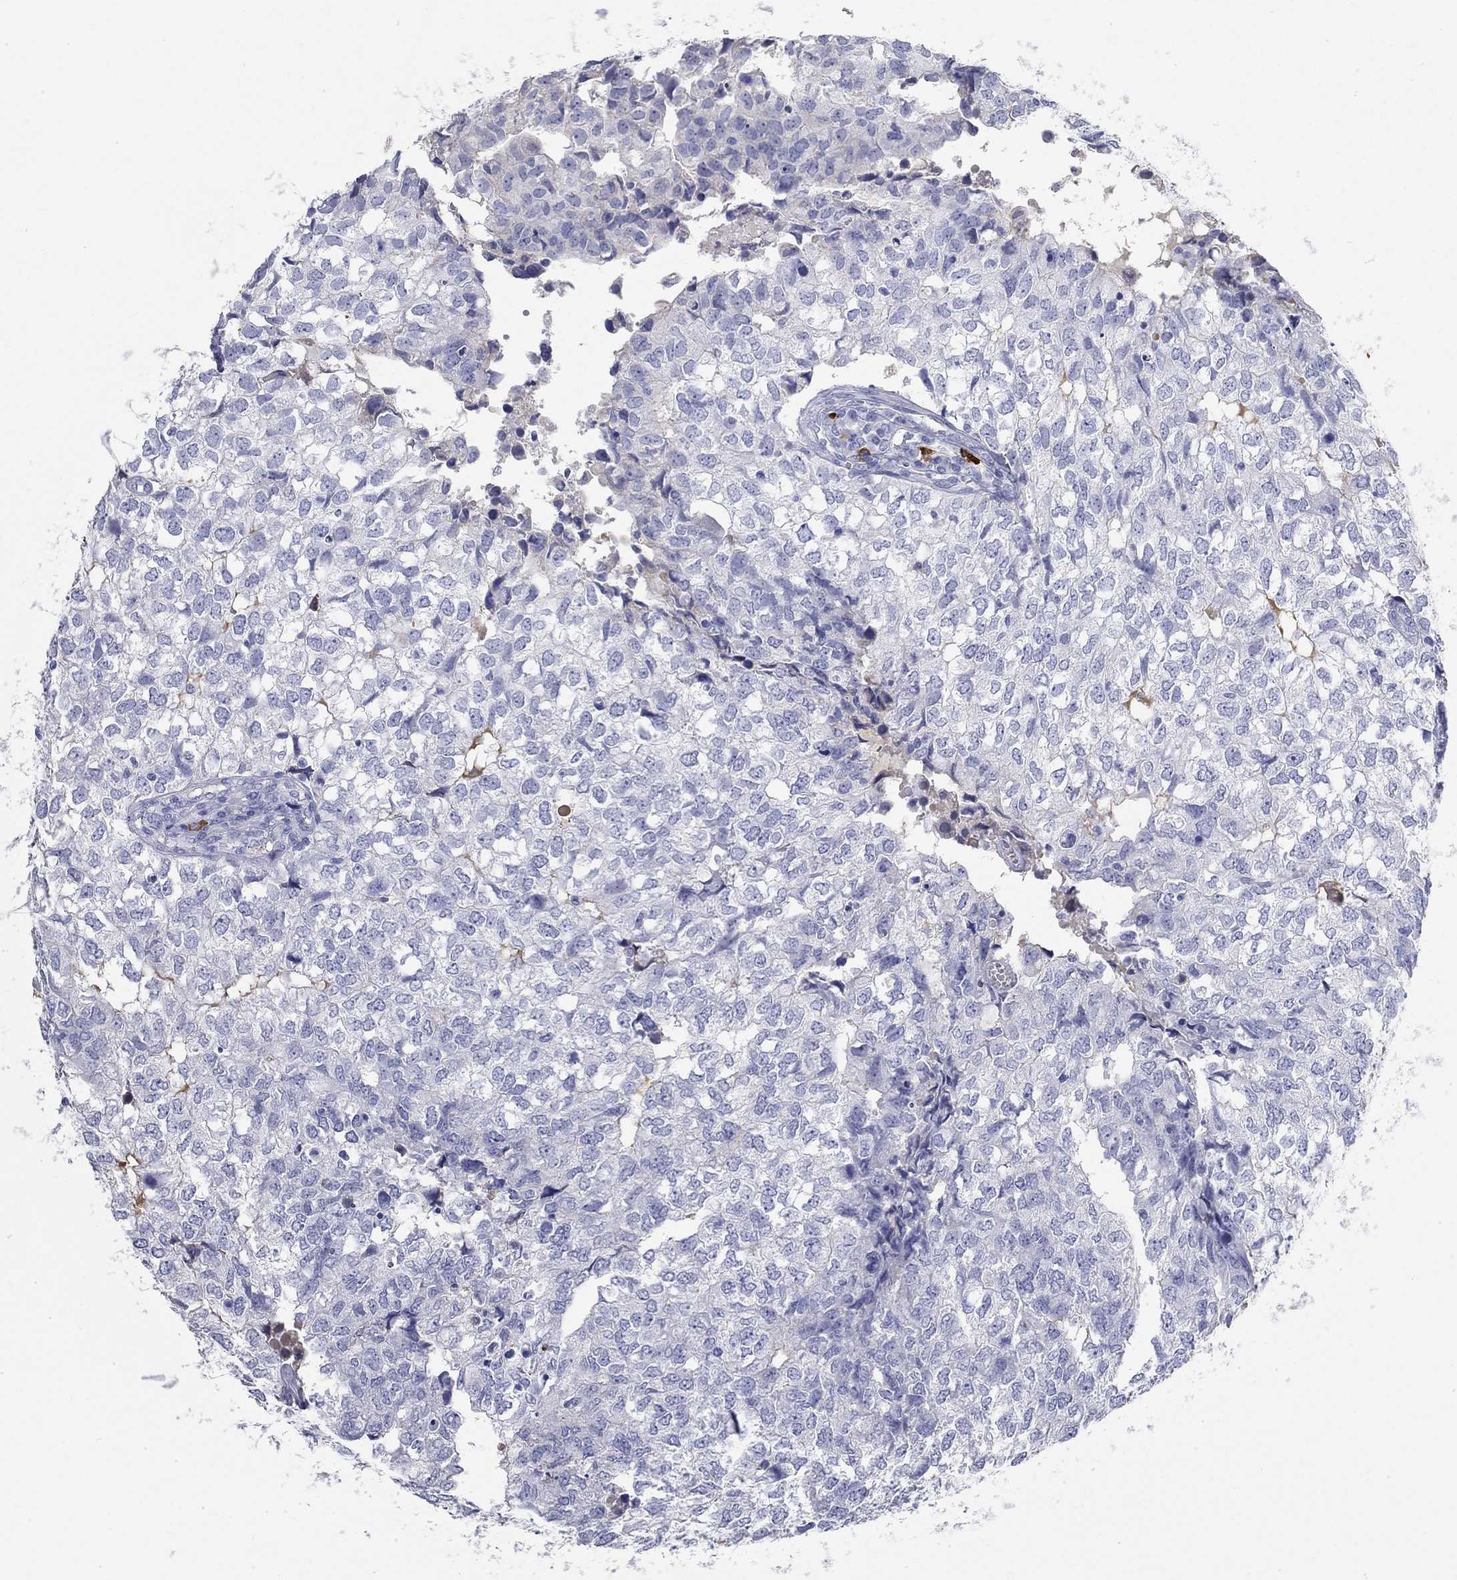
{"staining": {"intensity": "negative", "quantity": "none", "location": "none"}, "tissue": "breast cancer", "cell_type": "Tumor cells", "image_type": "cancer", "snomed": [{"axis": "morphology", "description": "Duct carcinoma"}, {"axis": "topography", "description": "Breast"}], "caption": "High magnification brightfield microscopy of breast cancer stained with DAB (brown) and counterstained with hematoxylin (blue): tumor cells show no significant positivity. Brightfield microscopy of immunohistochemistry (IHC) stained with DAB (brown) and hematoxylin (blue), captured at high magnification.", "gene": "PHOX2B", "patient": {"sex": "female", "age": 30}}